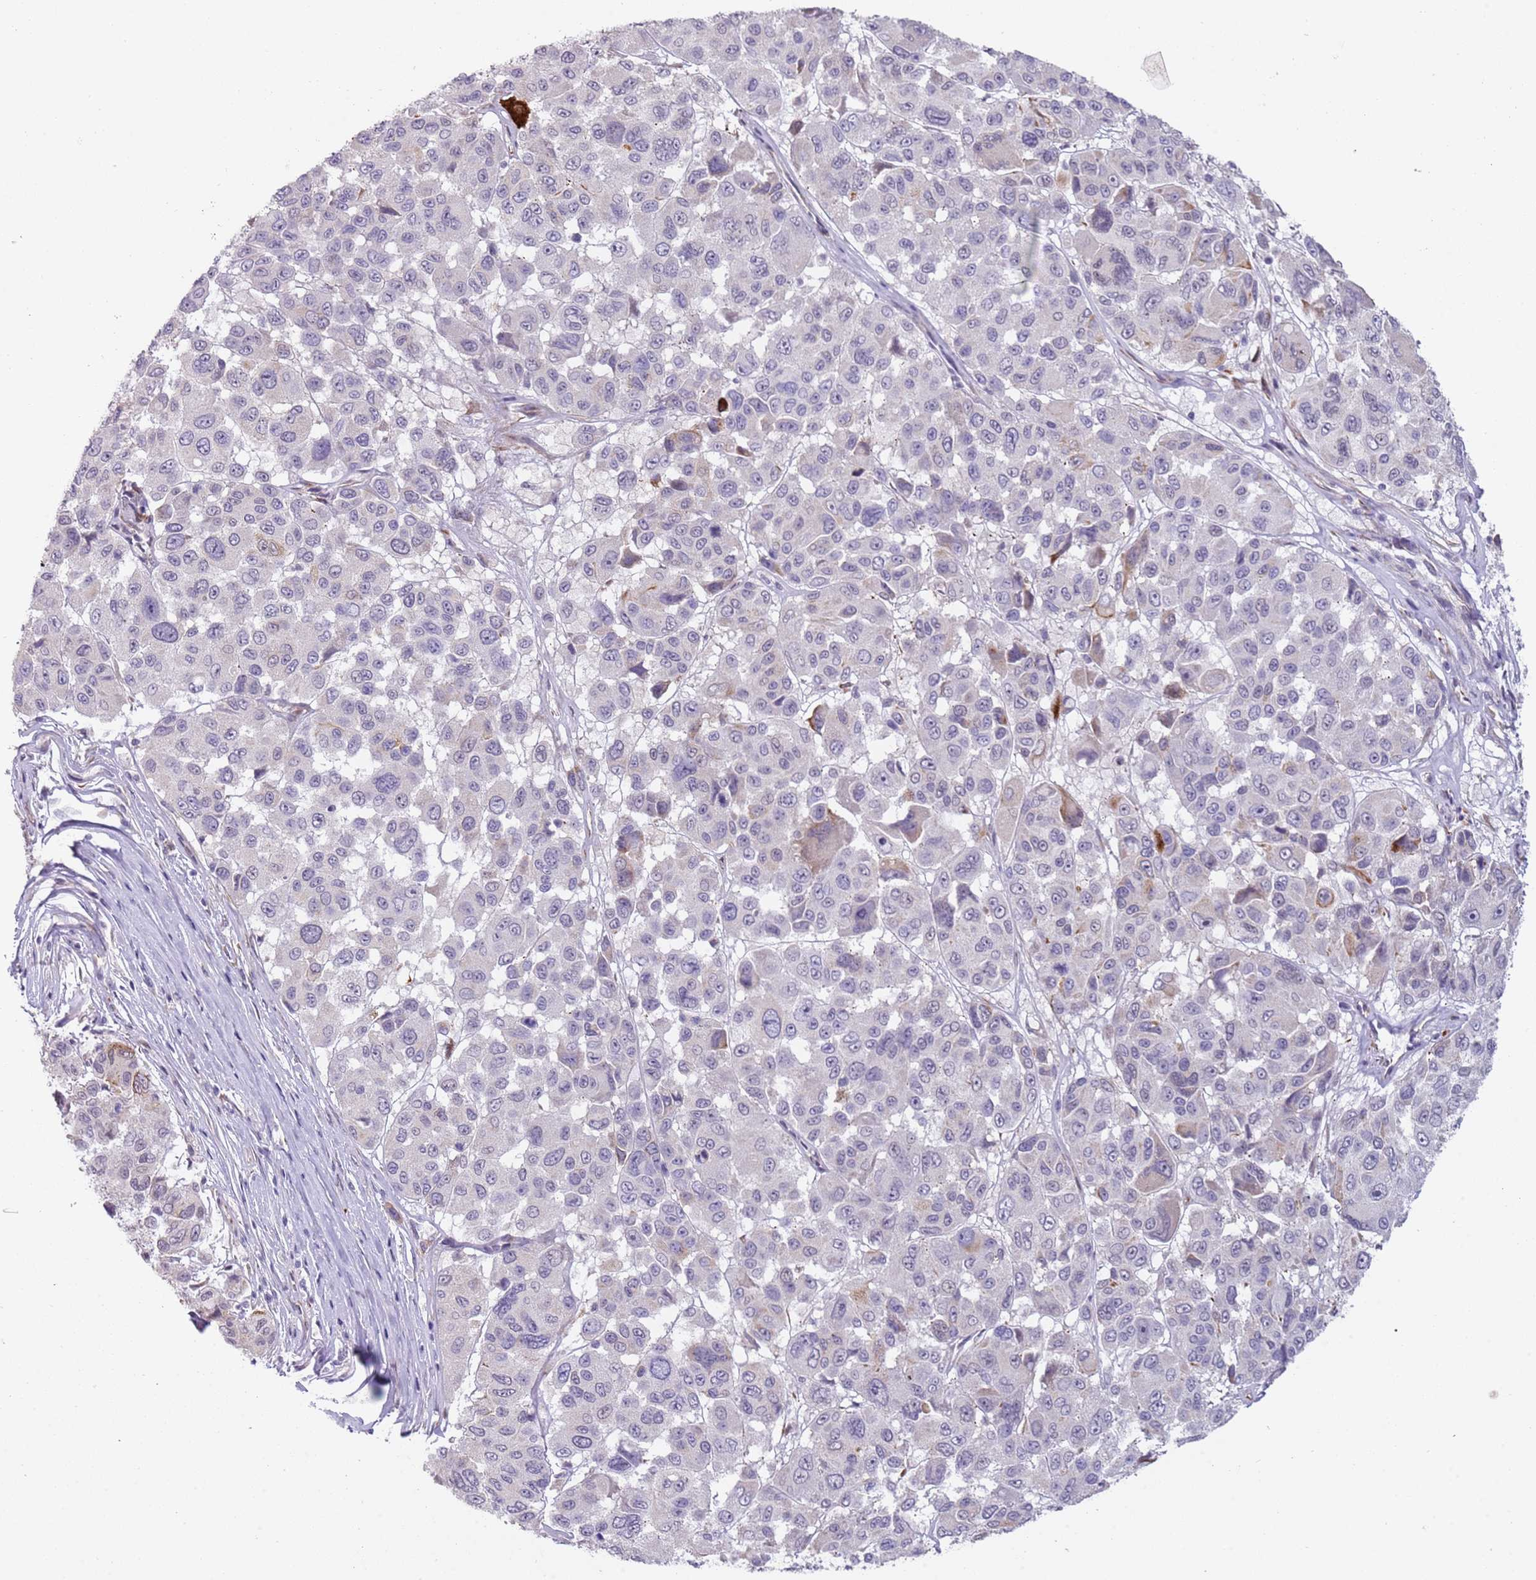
{"staining": {"intensity": "negative", "quantity": "none", "location": "none"}, "tissue": "melanoma", "cell_type": "Tumor cells", "image_type": "cancer", "snomed": [{"axis": "morphology", "description": "Malignant melanoma, NOS"}, {"axis": "topography", "description": "Skin"}], "caption": "High magnification brightfield microscopy of malignant melanoma stained with DAB (brown) and counterstained with hematoxylin (blue): tumor cells show no significant positivity.", "gene": "NBPF3", "patient": {"sex": "female", "age": 66}}